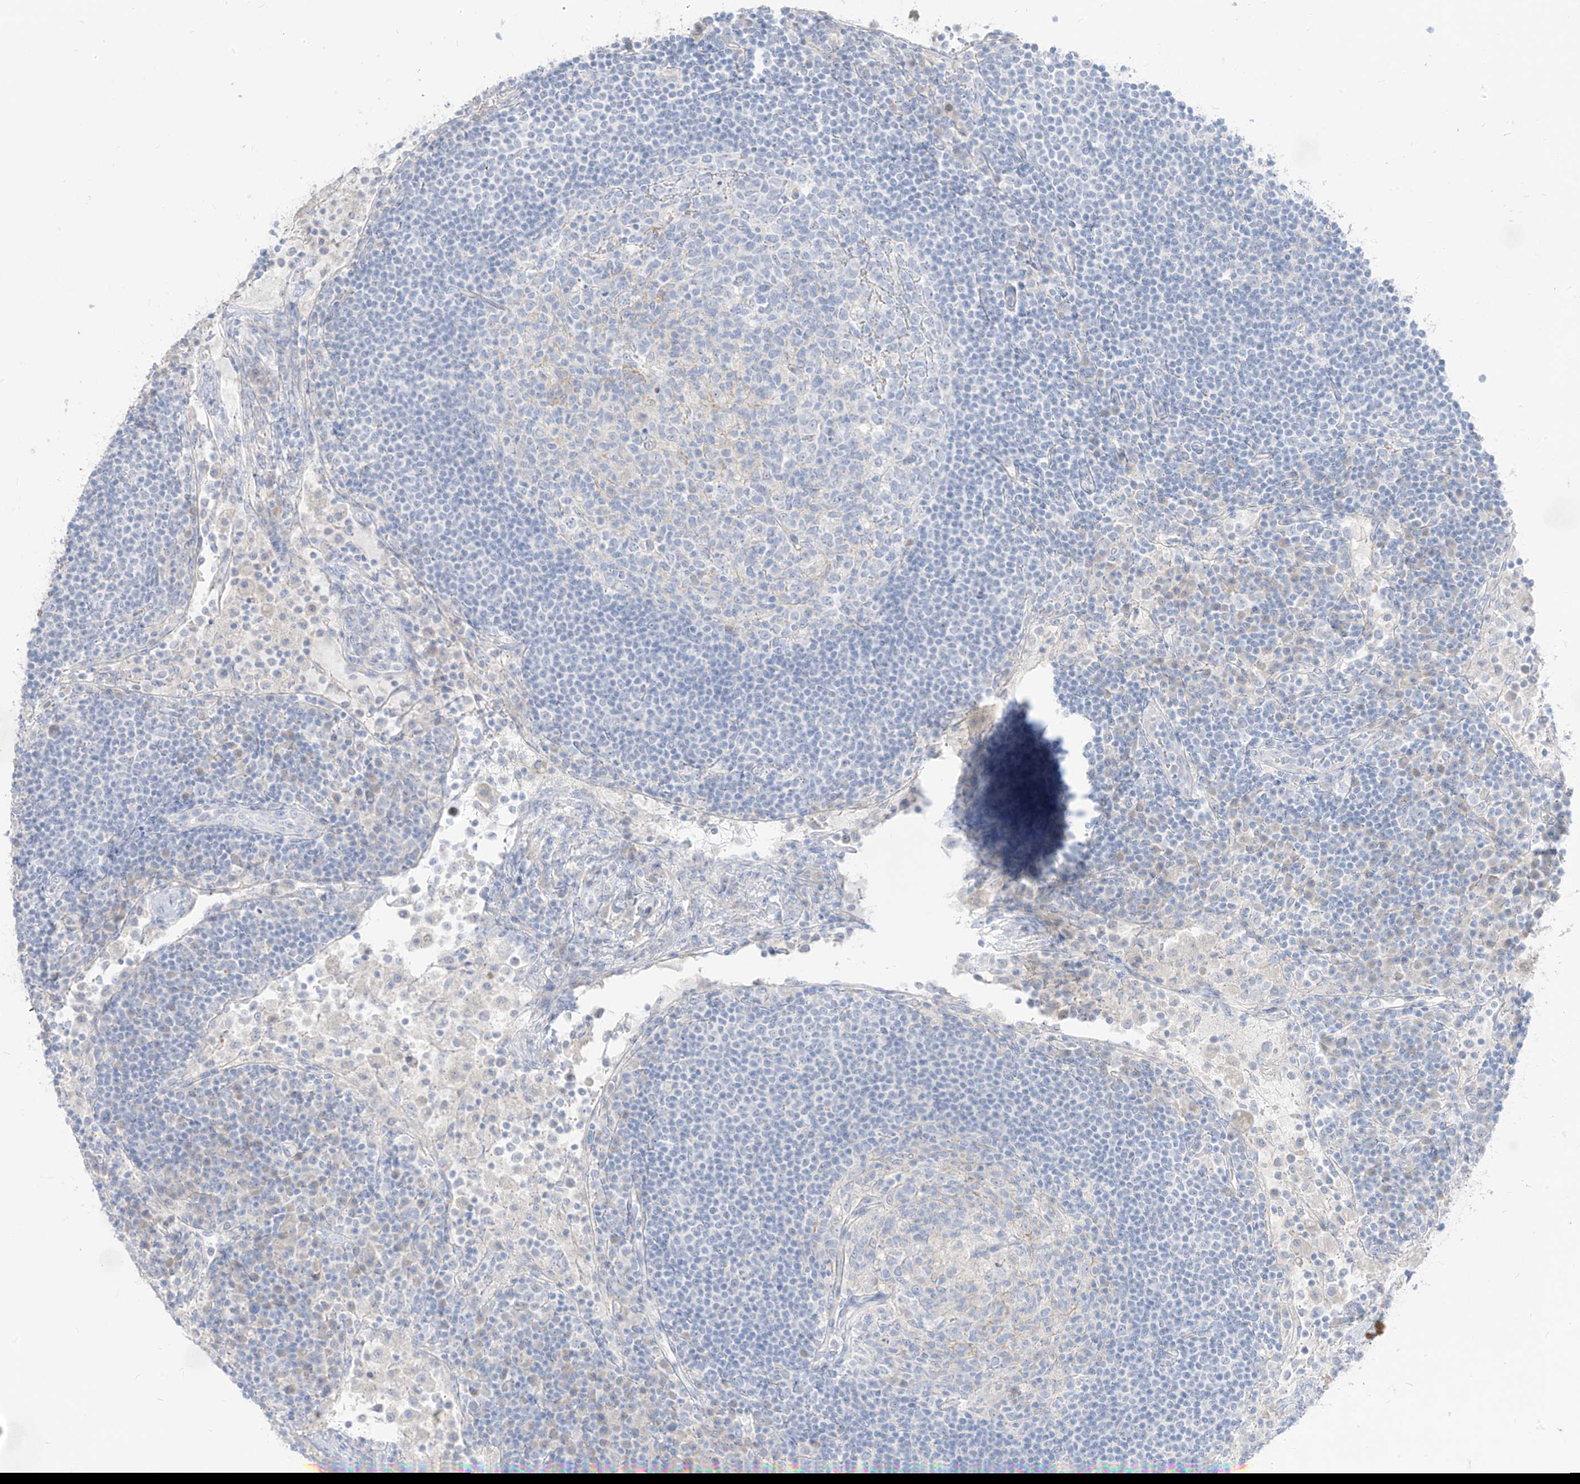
{"staining": {"intensity": "negative", "quantity": "none", "location": "none"}, "tissue": "lymph node", "cell_type": "Germinal center cells", "image_type": "normal", "snomed": [{"axis": "morphology", "description": "Normal tissue, NOS"}, {"axis": "topography", "description": "Lymph node"}], "caption": "Immunohistochemical staining of unremarkable human lymph node shows no significant positivity in germinal center cells.", "gene": "ARHGEF40", "patient": {"sex": "female", "age": 53}}